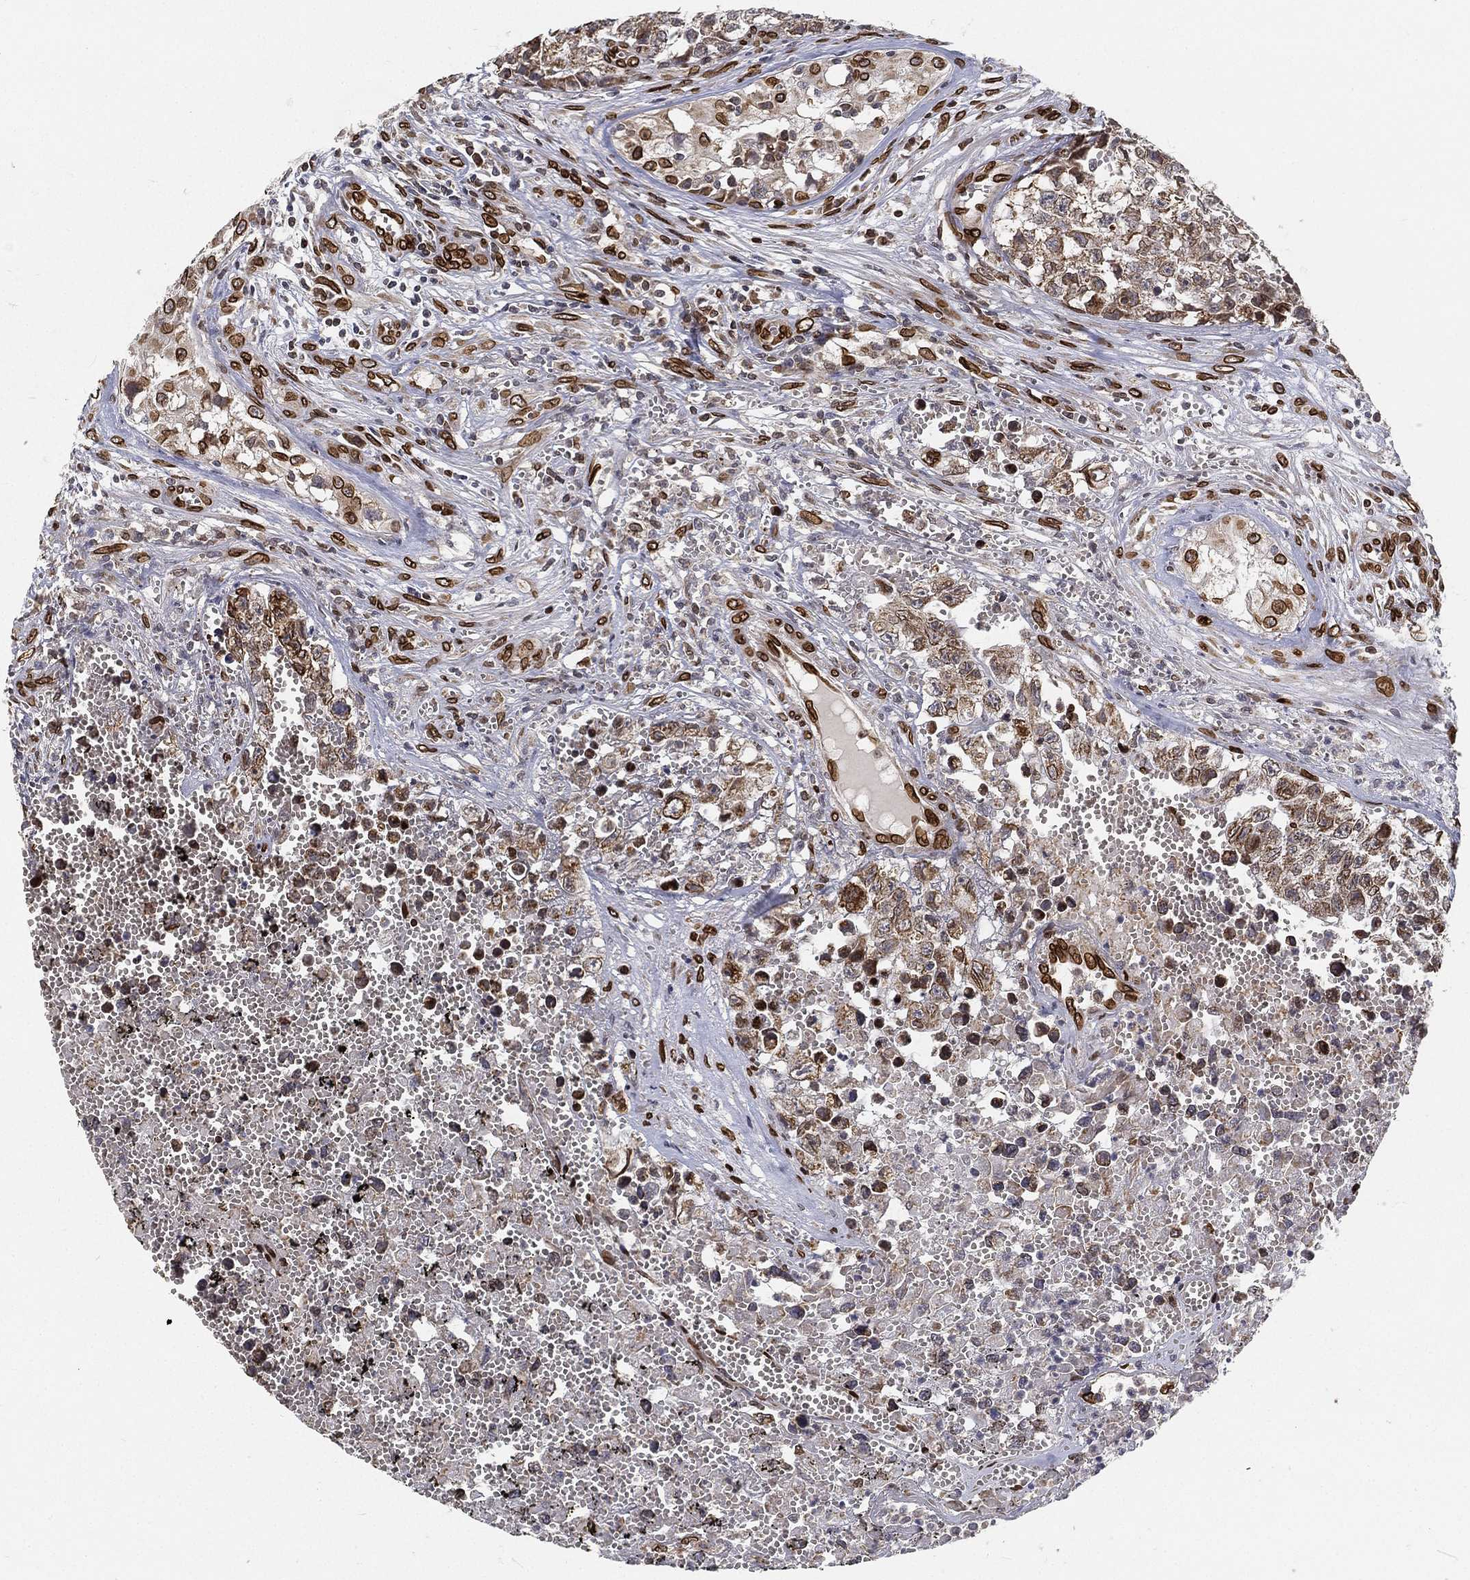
{"staining": {"intensity": "moderate", "quantity": "25%-75%", "location": "cytoplasmic/membranous,nuclear"}, "tissue": "testis cancer", "cell_type": "Tumor cells", "image_type": "cancer", "snomed": [{"axis": "morphology", "description": "Seminoma, NOS"}, {"axis": "morphology", "description": "Carcinoma, Embryonal, NOS"}, {"axis": "topography", "description": "Testis"}], "caption": "This histopathology image shows immunohistochemistry (IHC) staining of human testis cancer (seminoma), with medium moderate cytoplasmic/membranous and nuclear positivity in approximately 25%-75% of tumor cells.", "gene": "PALB2", "patient": {"sex": "male", "age": 22}}